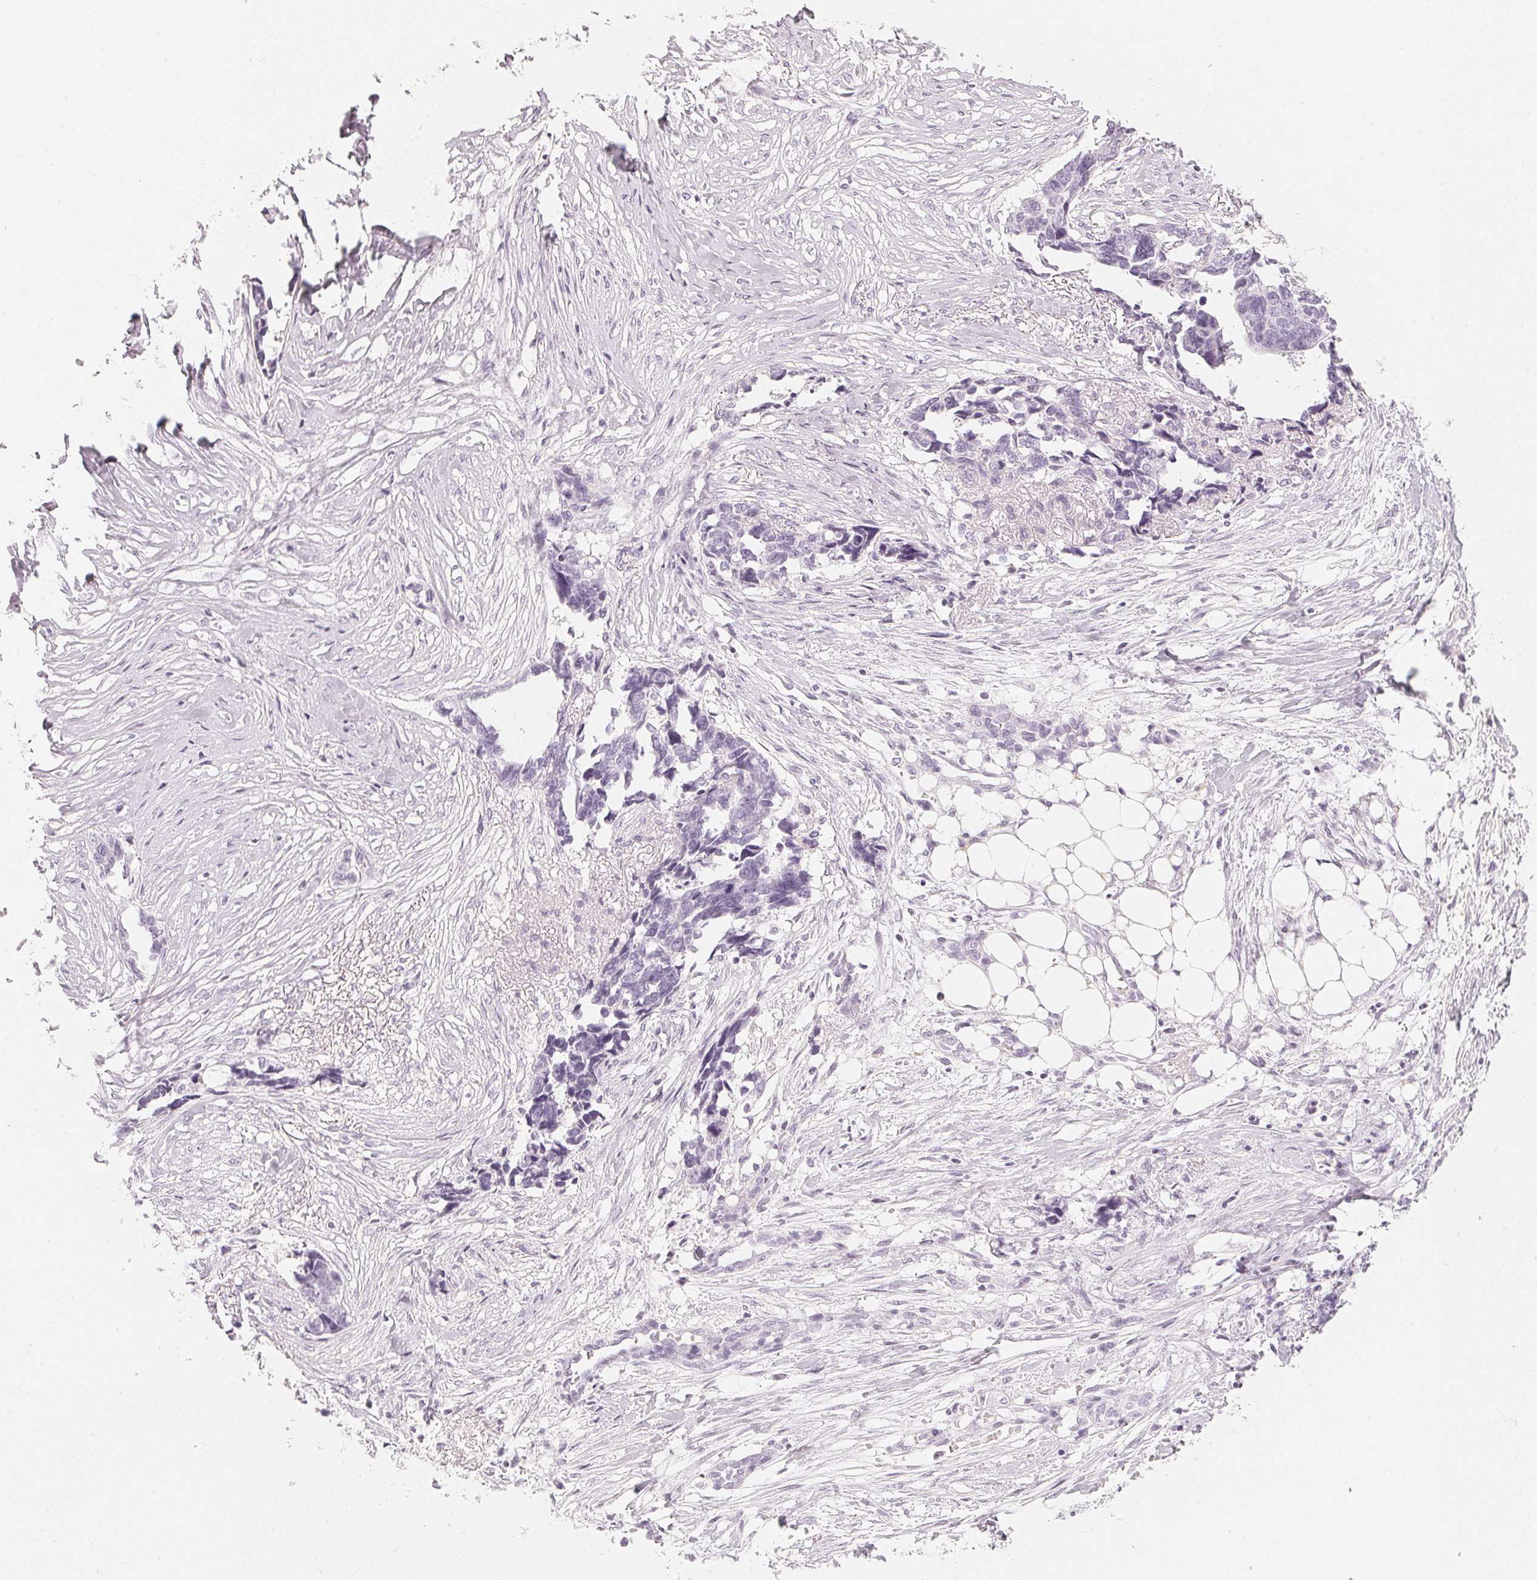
{"staining": {"intensity": "negative", "quantity": "none", "location": "none"}, "tissue": "ovarian cancer", "cell_type": "Tumor cells", "image_type": "cancer", "snomed": [{"axis": "morphology", "description": "Cystadenocarcinoma, serous, NOS"}, {"axis": "topography", "description": "Ovary"}], "caption": "The micrograph exhibits no staining of tumor cells in ovarian cancer.", "gene": "SLC22A8", "patient": {"sex": "female", "age": 69}}